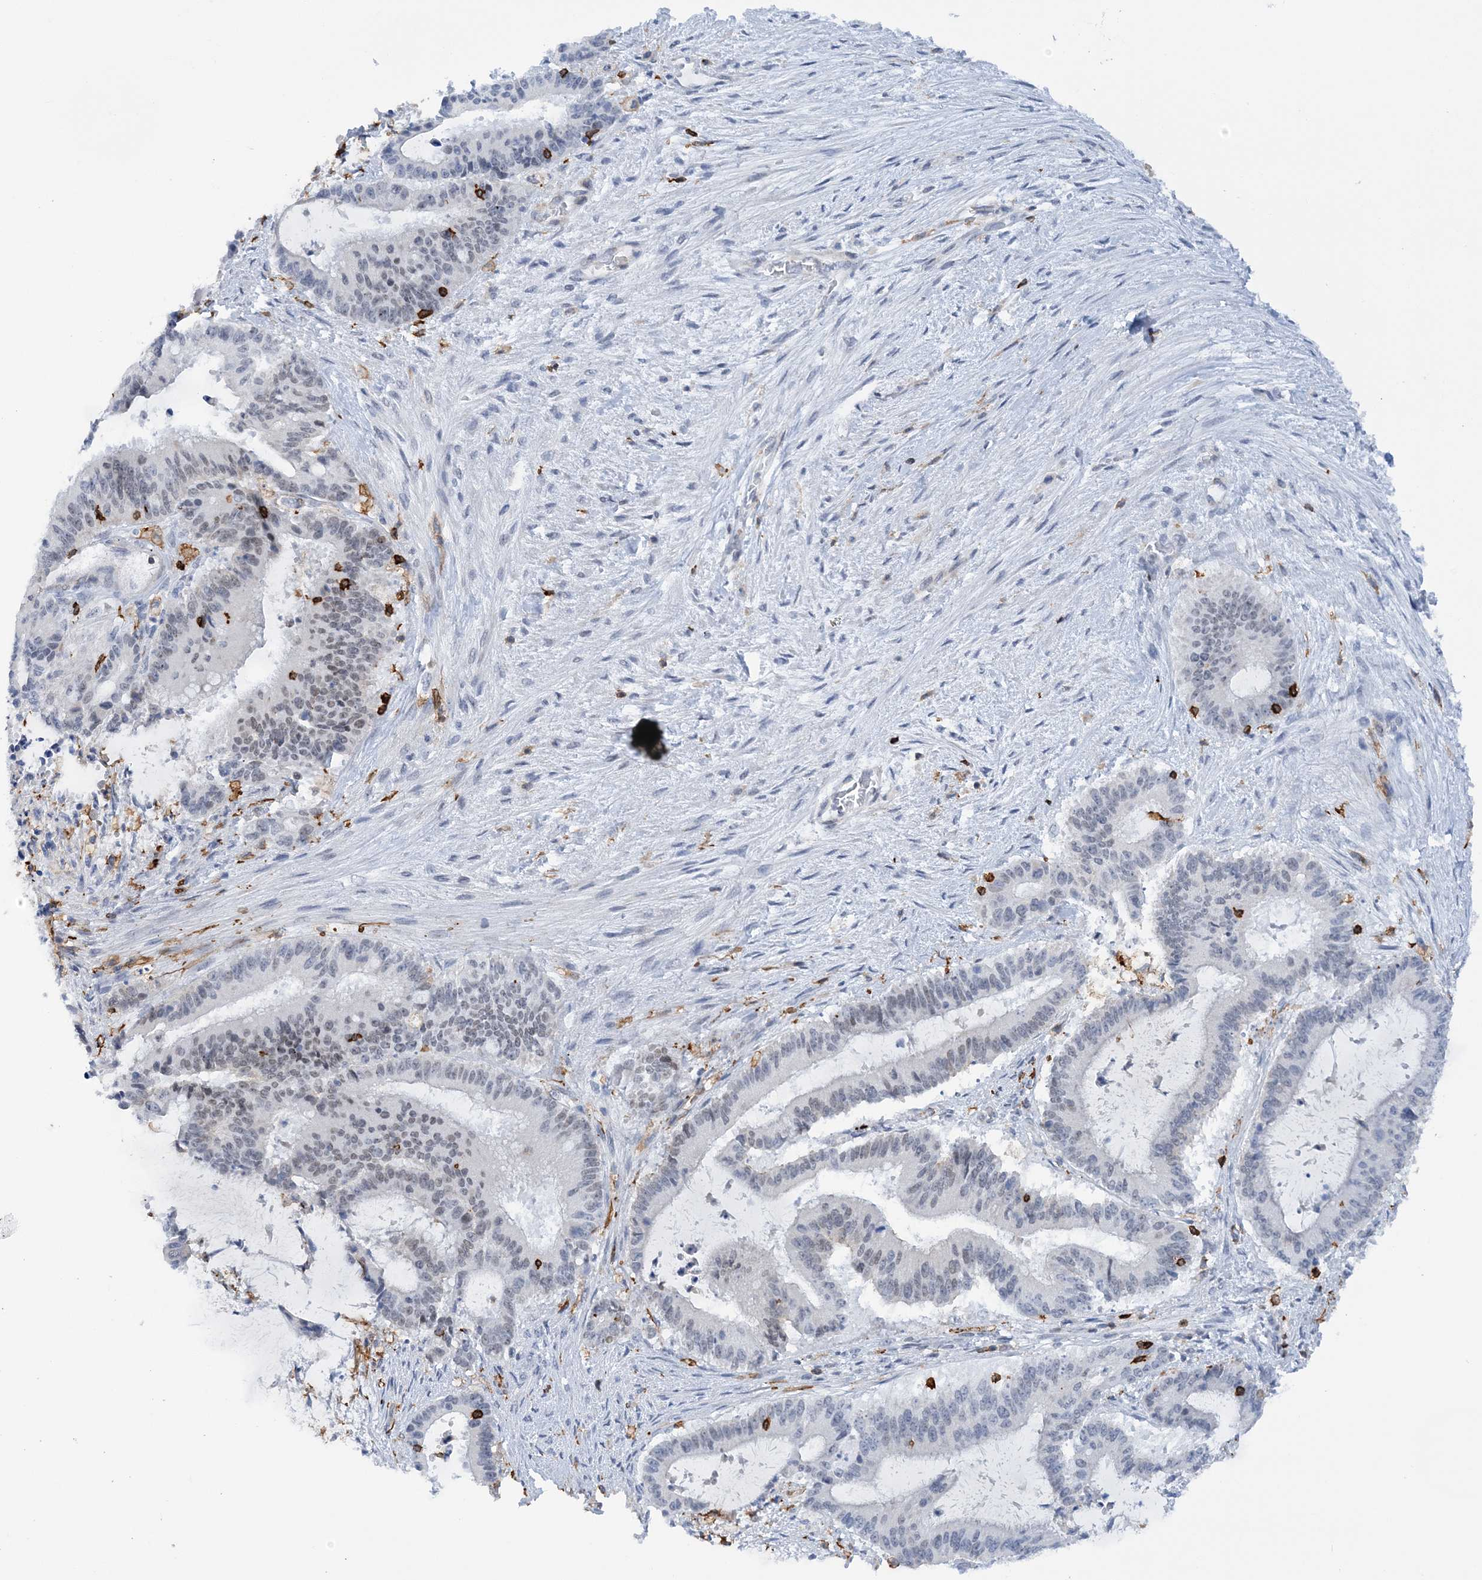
{"staining": {"intensity": "weak", "quantity": "<25%", "location": "nuclear"}, "tissue": "liver cancer", "cell_type": "Tumor cells", "image_type": "cancer", "snomed": [{"axis": "morphology", "description": "Normal tissue, NOS"}, {"axis": "morphology", "description": "Cholangiocarcinoma"}, {"axis": "topography", "description": "Liver"}, {"axis": "topography", "description": "Peripheral nerve tissue"}], "caption": "High magnification brightfield microscopy of cholangiocarcinoma (liver) stained with DAB (brown) and counterstained with hematoxylin (blue): tumor cells show no significant staining. The staining is performed using DAB (3,3'-diaminobenzidine) brown chromogen with nuclei counter-stained in using hematoxylin.", "gene": "PRMT9", "patient": {"sex": "female", "age": 73}}